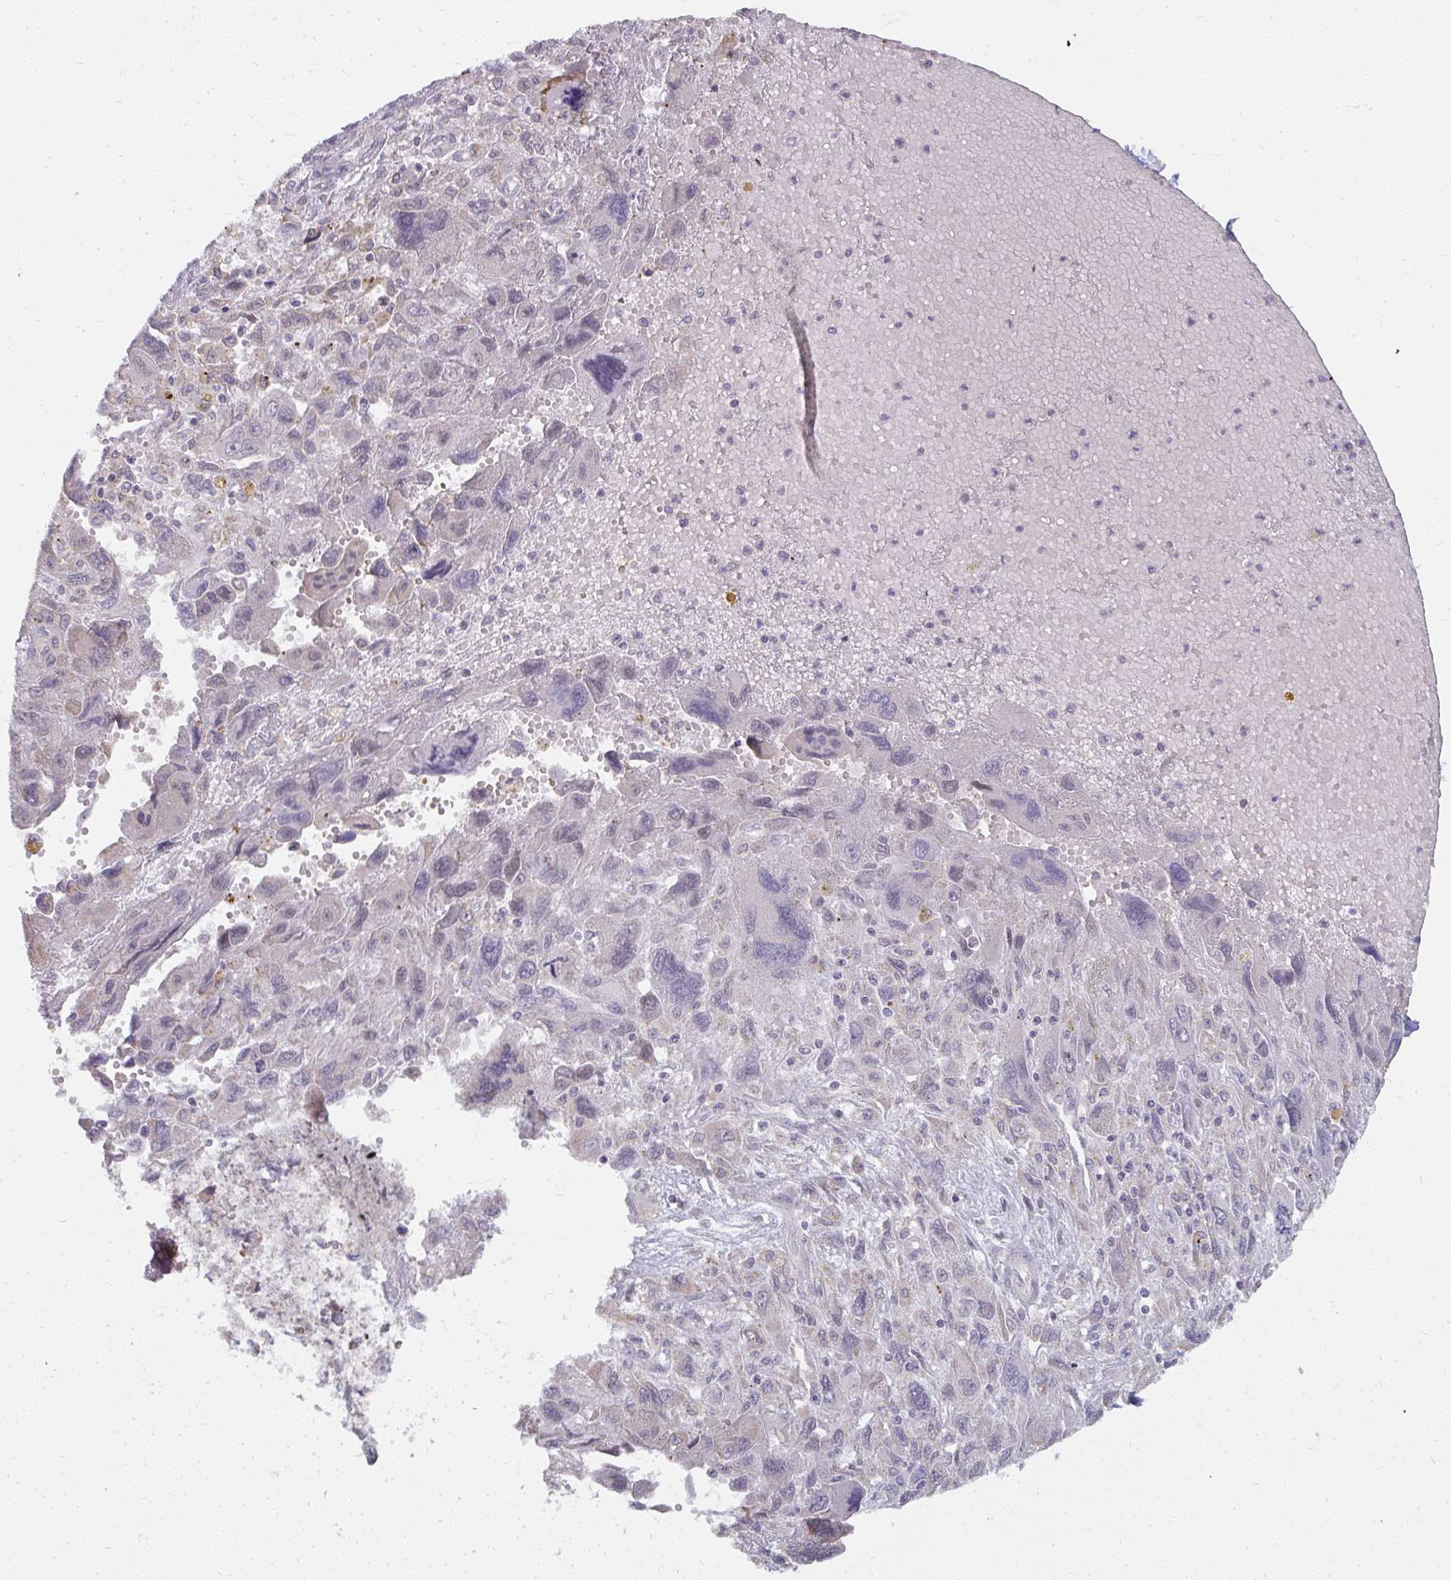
{"staining": {"intensity": "negative", "quantity": "none", "location": "none"}, "tissue": "pancreatic cancer", "cell_type": "Tumor cells", "image_type": "cancer", "snomed": [{"axis": "morphology", "description": "Adenocarcinoma, NOS"}, {"axis": "topography", "description": "Pancreas"}], "caption": "There is no significant expression in tumor cells of pancreatic adenocarcinoma.", "gene": "NMNAT1", "patient": {"sex": "female", "age": 47}}